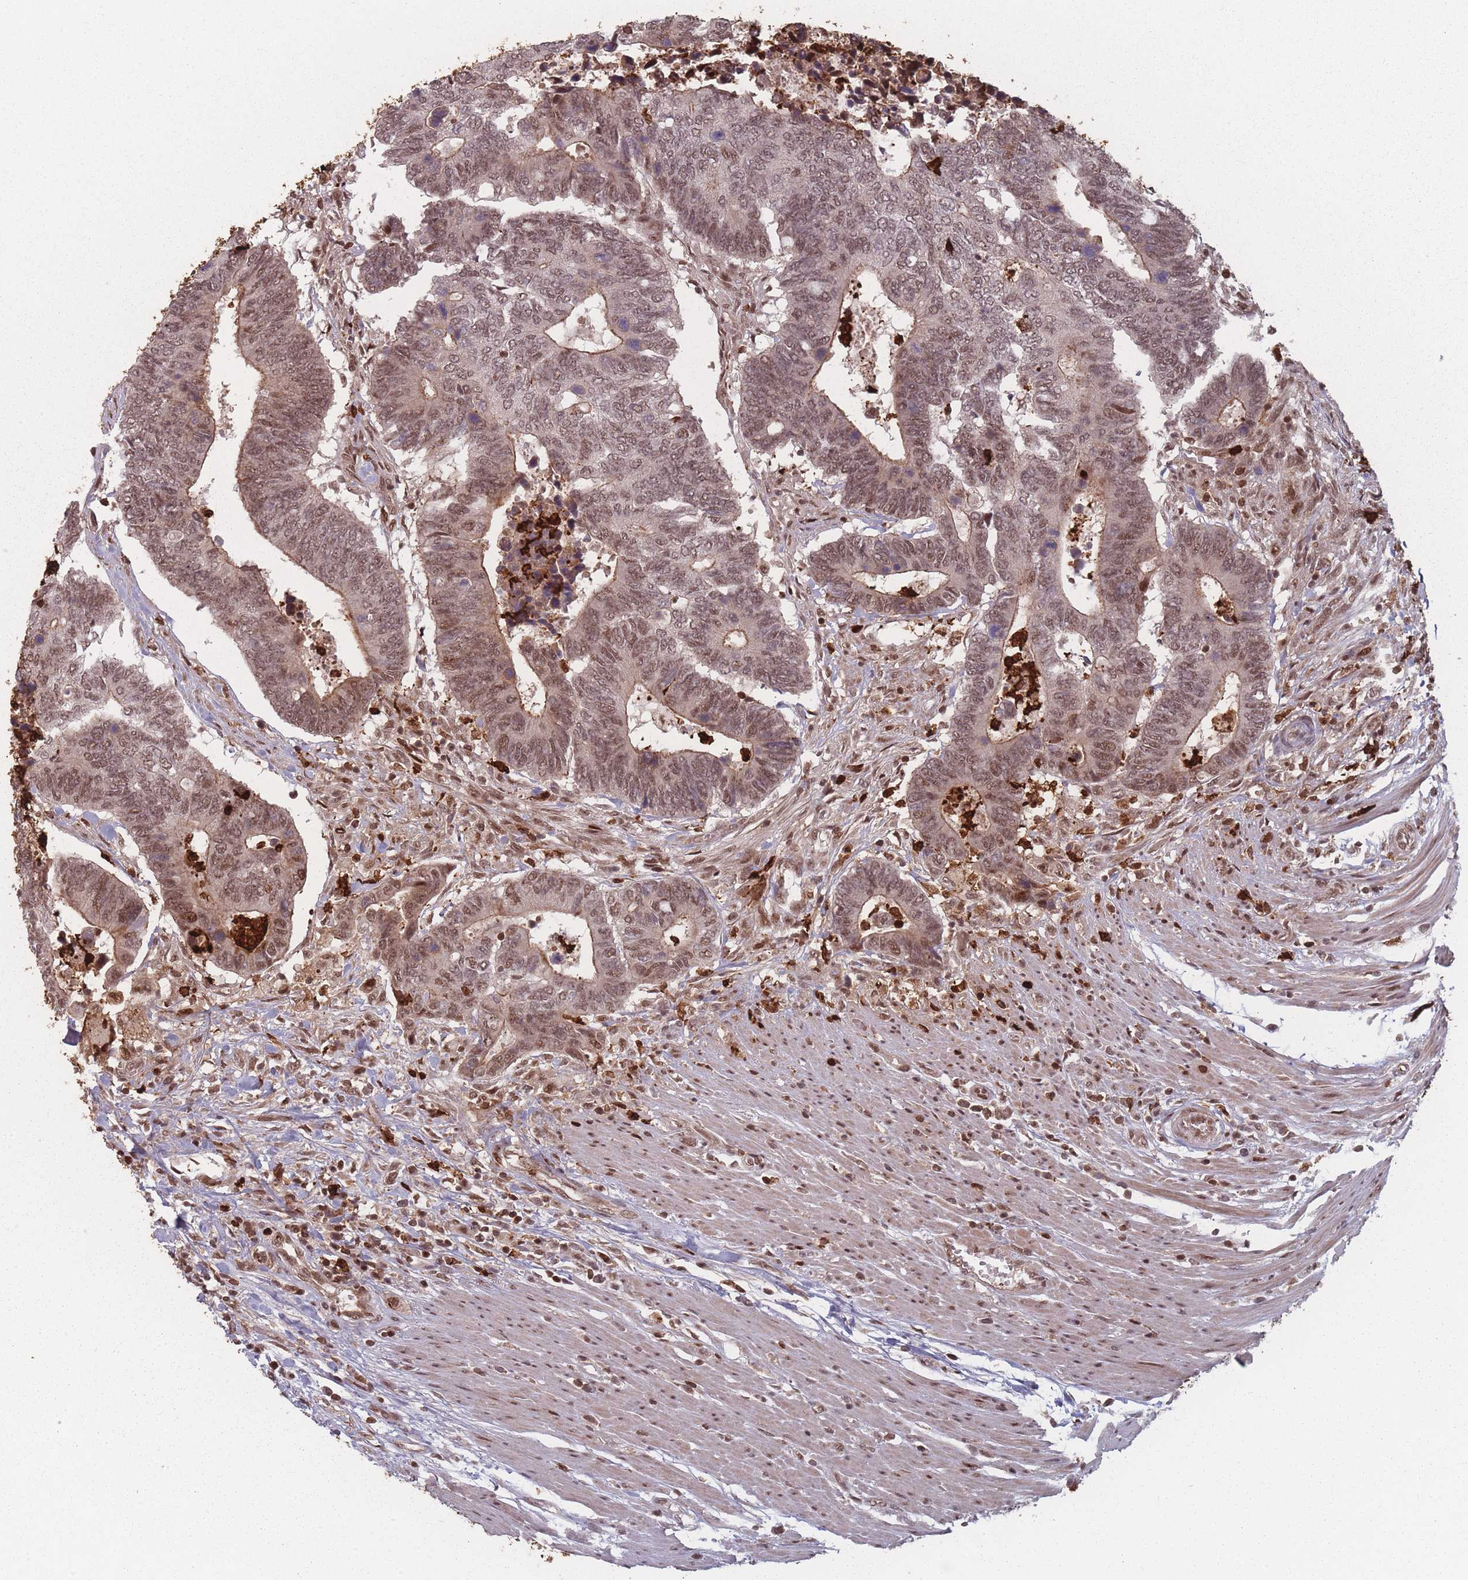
{"staining": {"intensity": "moderate", "quantity": ">75%", "location": "nuclear"}, "tissue": "colorectal cancer", "cell_type": "Tumor cells", "image_type": "cancer", "snomed": [{"axis": "morphology", "description": "Adenocarcinoma, NOS"}, {"axis": "topography", "description": "Colon"}], "caption": "This histopathology image shows colorectal cancer stained with IHC to label a protein in brown. The nuclear of tumor cells show moderate positivity for the protein. Nuclei are counter-stained blue.", "gene": "WDR55", "patient": {"sex": "male", "age": 87}}